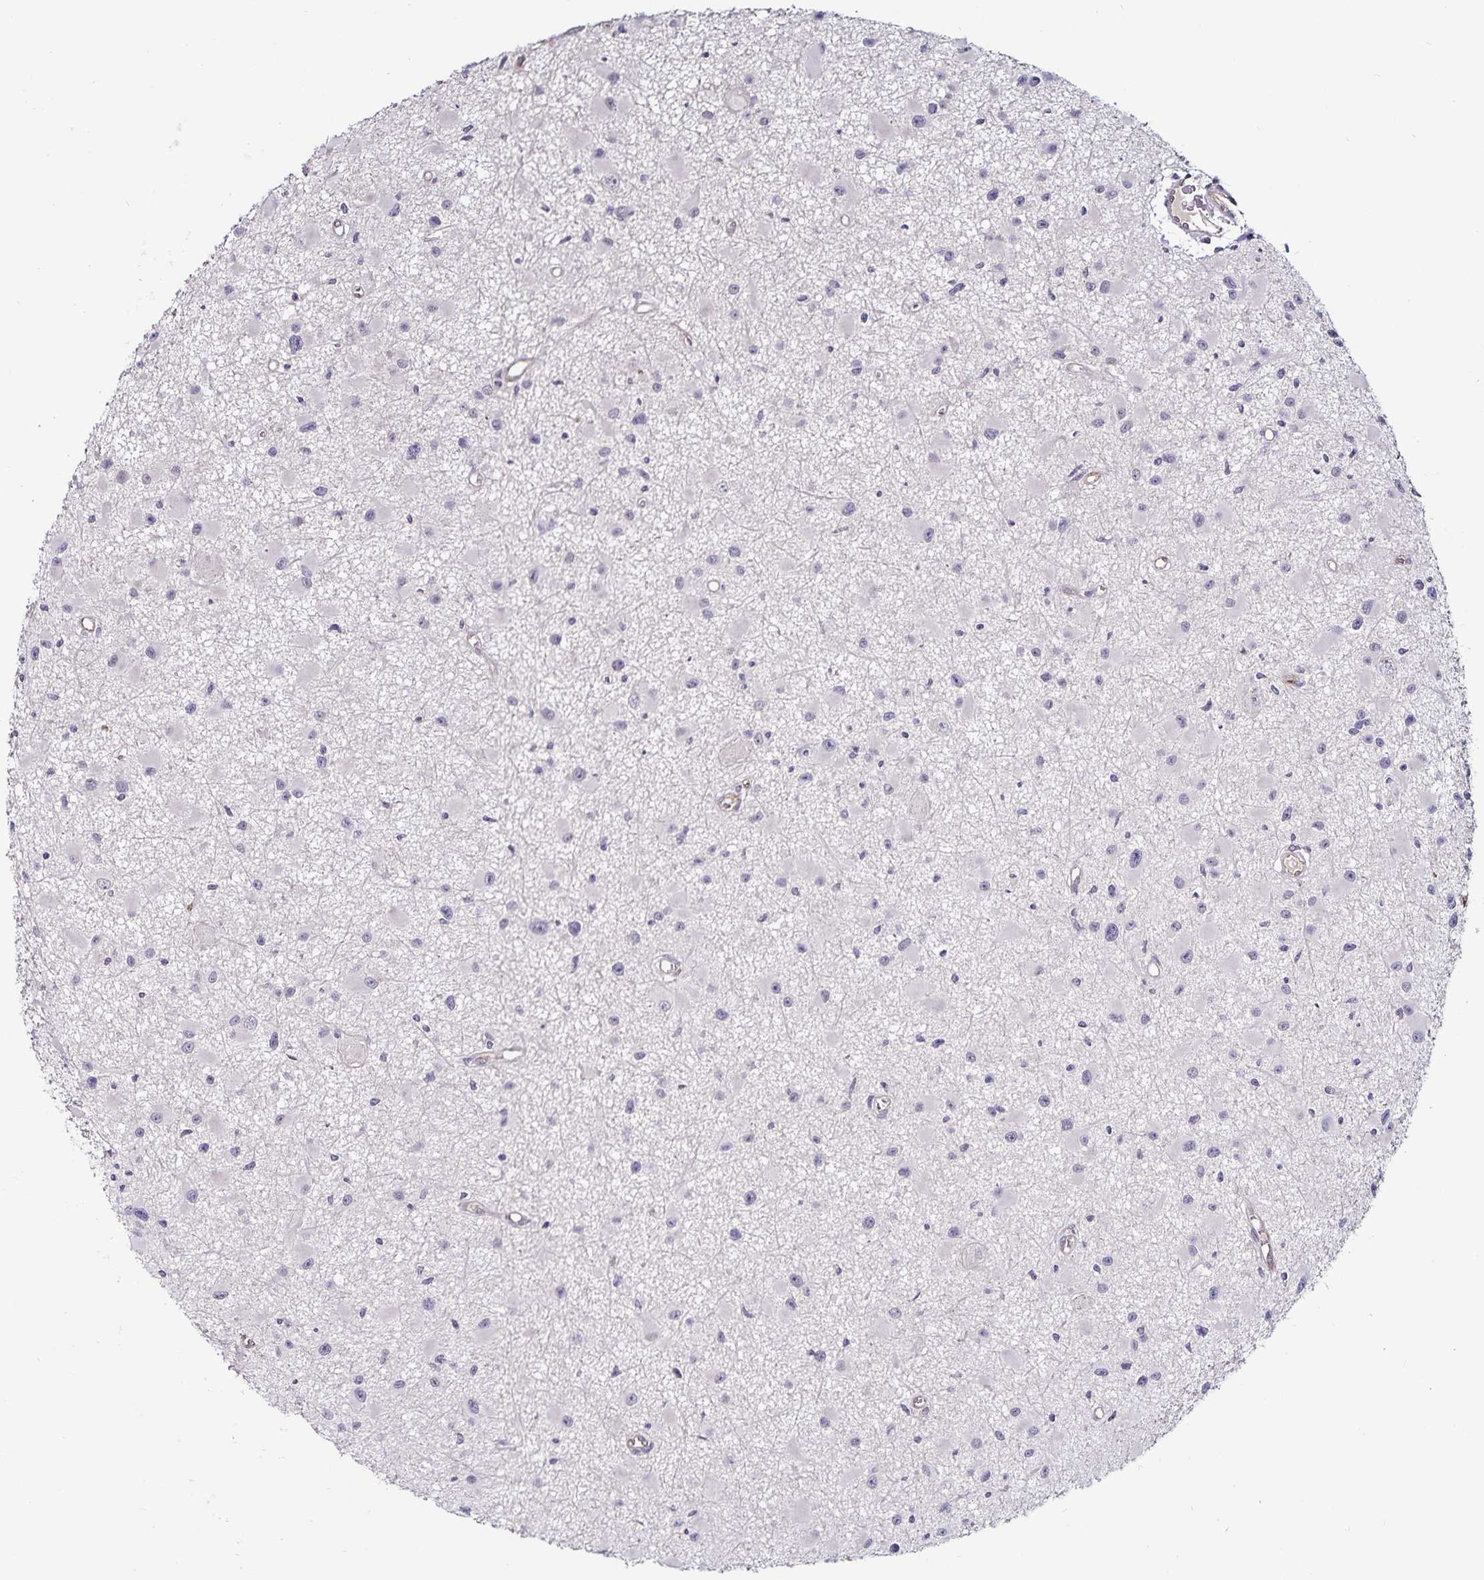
{"staining": {"intensity": "negative", "quantity": "none", "location": "none"}, "tissue": "glioma", "cell_type": "Tumor cells", "image_type": "cancer", "snomed": [{"axis": "morphology", "description": "Glioma, malignant, High grade"}, {"axis": "topography", "description": "Brain"}], "caption": "High magnification brightfield microscopy of malignant high-grade glioma stained with DAB (brown) and counterstained with hematoxylin (blue): tumor cells show no significant positivity. (DAB immunohistochemistry (IHC) visualized using brightfield microscopy, high magnification).", "gene": "ACSL5", "patient": {"sex": "male", "age": 54}}